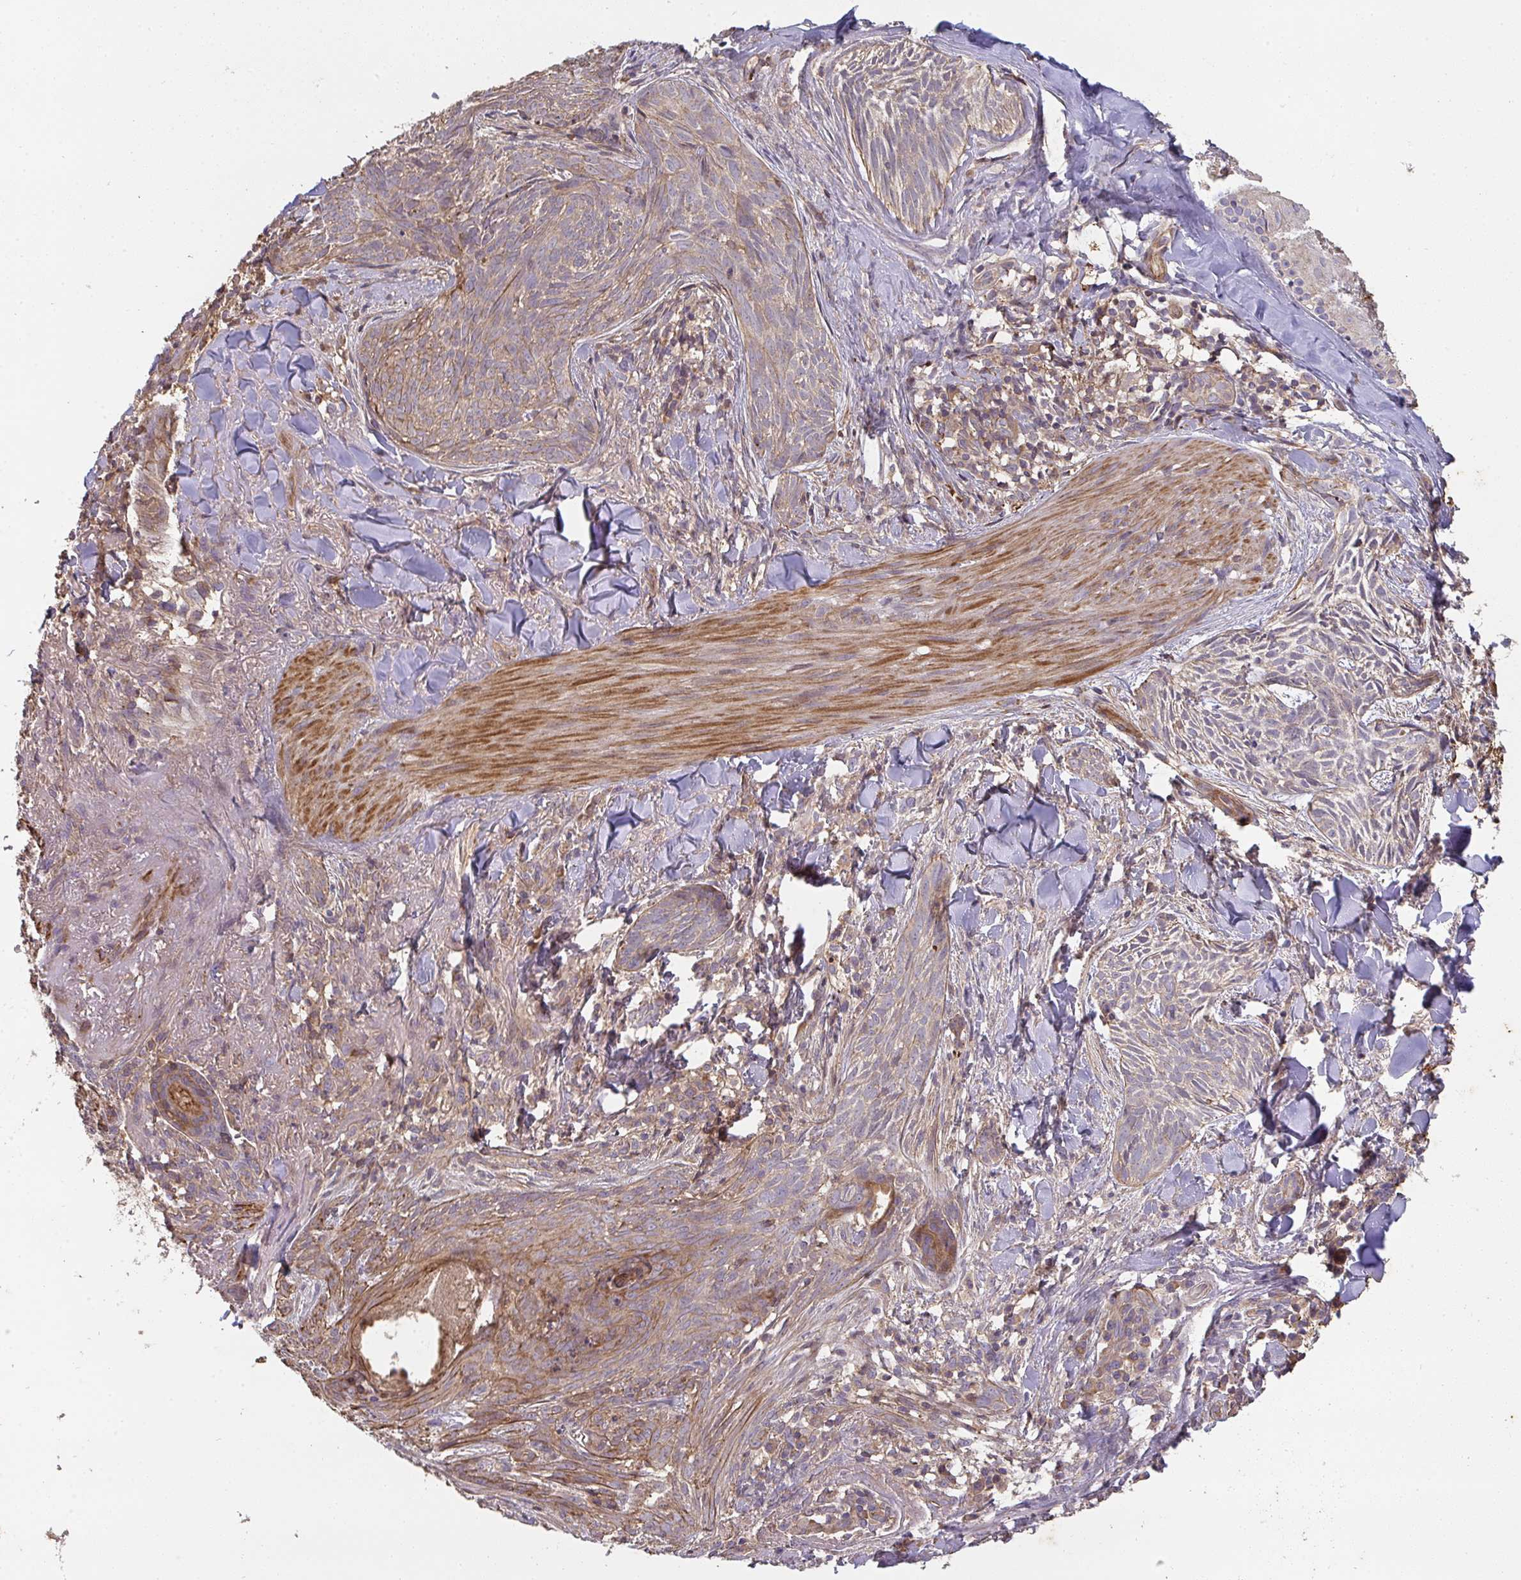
{"staining": {"intensity": "weak", "quantity": ">75%", "location": "cytoplasmic/membranous"}, "tissue": "skin cancer", "cell_type": "Tumor cells", "image_type": "cancer", "snomed": [{"axis": "morphology", "description": "Basal cell carcinoma"}, {"axis": "topography", "description": "Skin"}], "caption": "High-power microscopy captured an immunohistochemistry image of skin cancer (basal cell carcinoma), revealing weak cytoplasmic/membranous expression in about >75% of tumor cells. The protein of interest is shown in brown color, while the nuclei are stained blue.", "gene": "TNMD", "patient": {"sex": "female", "age": 93}}